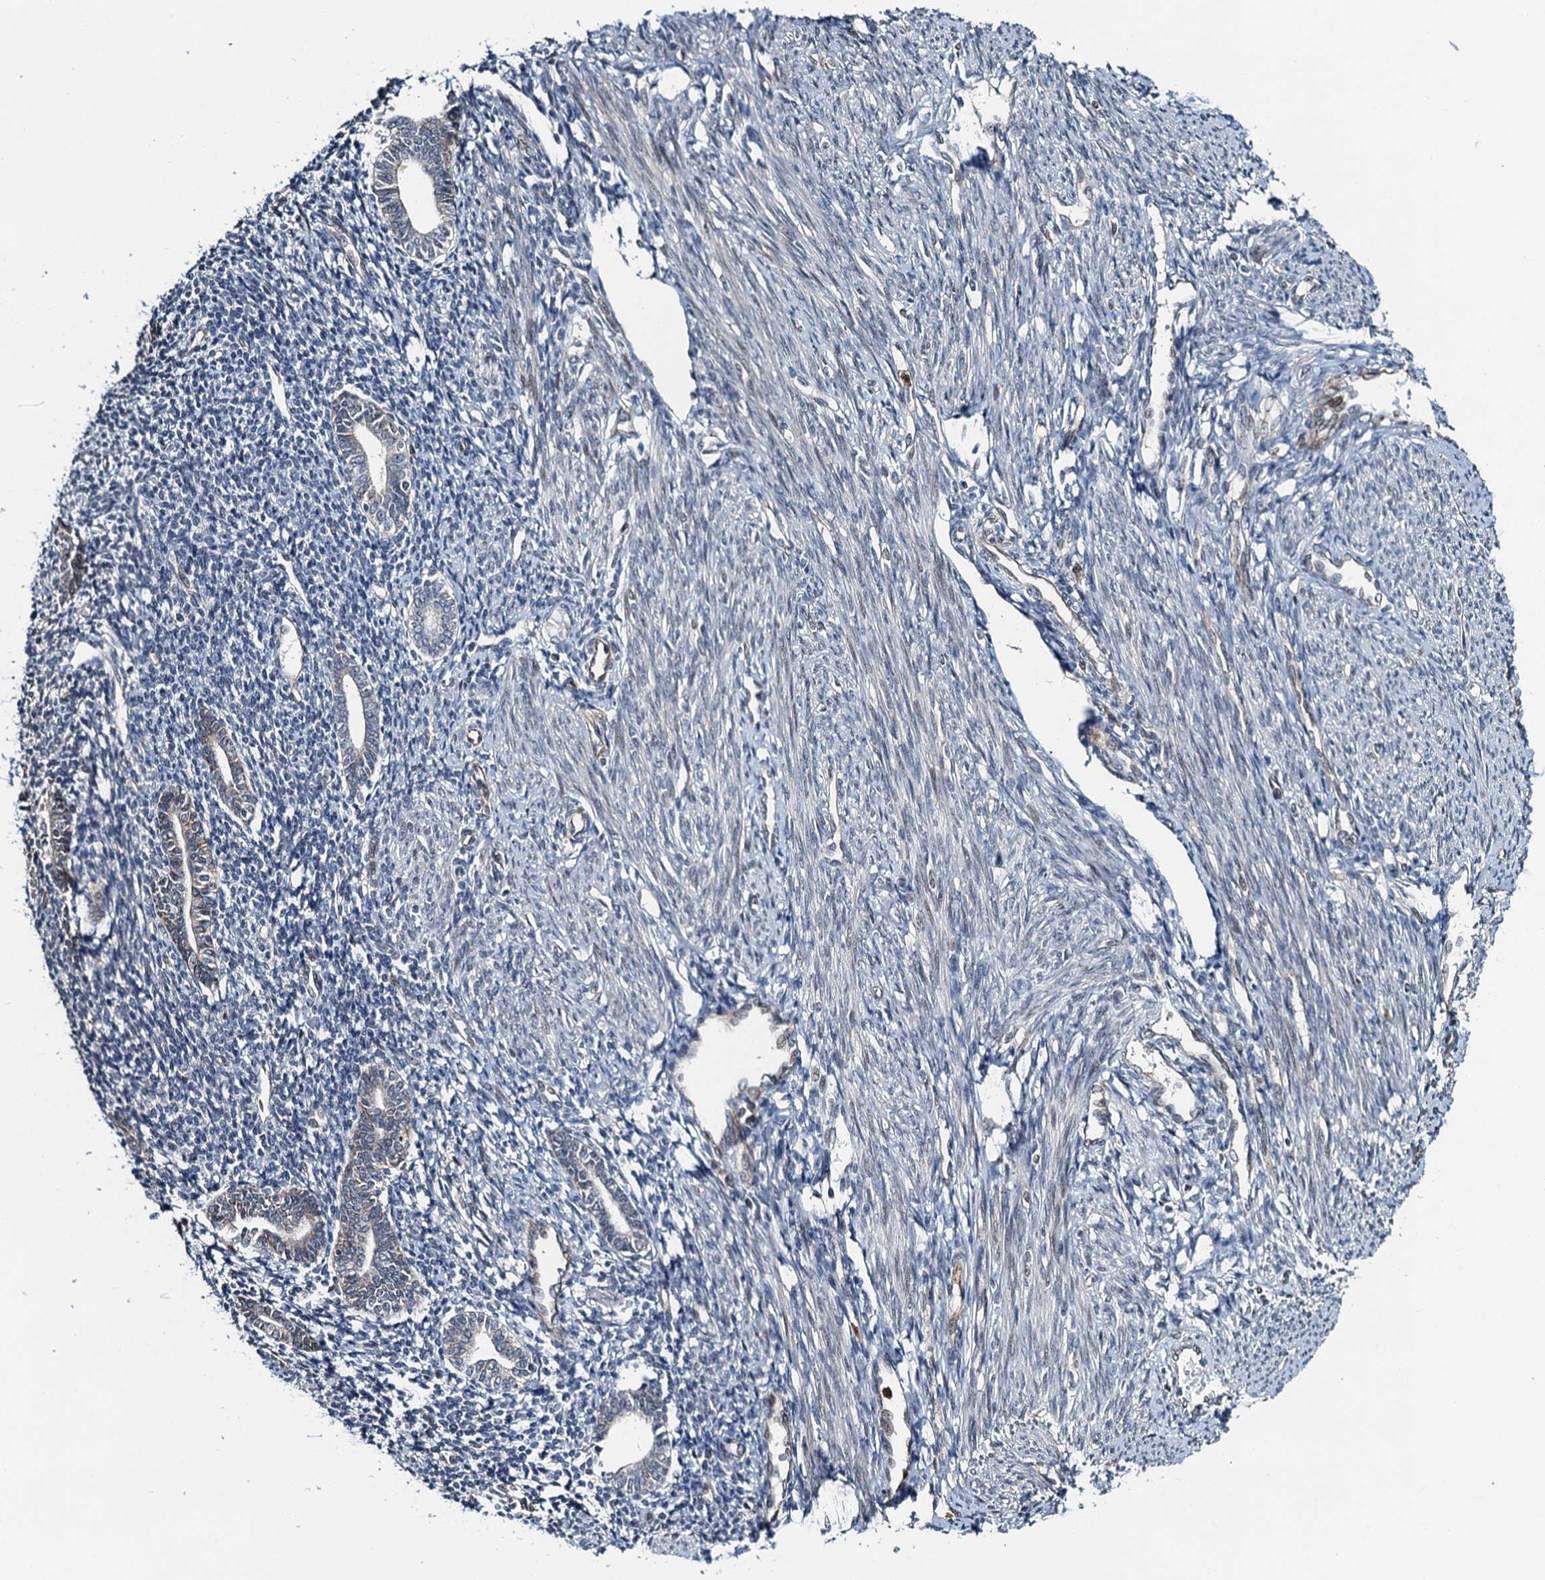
{"staining": {"intensity": "negative", "quantity": "none", "location": "none"}, "tissue": "endometrium", "cell_type": "Cells in endometrial stroma", "image_type": "normal", "snomed": [{"axis": "morphology", "description": "Normal tissue, NOS"}, {"axis": "topography", "description": "Endometrium"}], "caption": "Cells in endometrial stroma show no significant protein positivity in unremarkable endometrium. The staining is performed using DAB brown chromogen with nuclei counter-stained in using hematoxylin.", "gene": "WHAMM", "patient": {"sex": "female", "age": 56}}